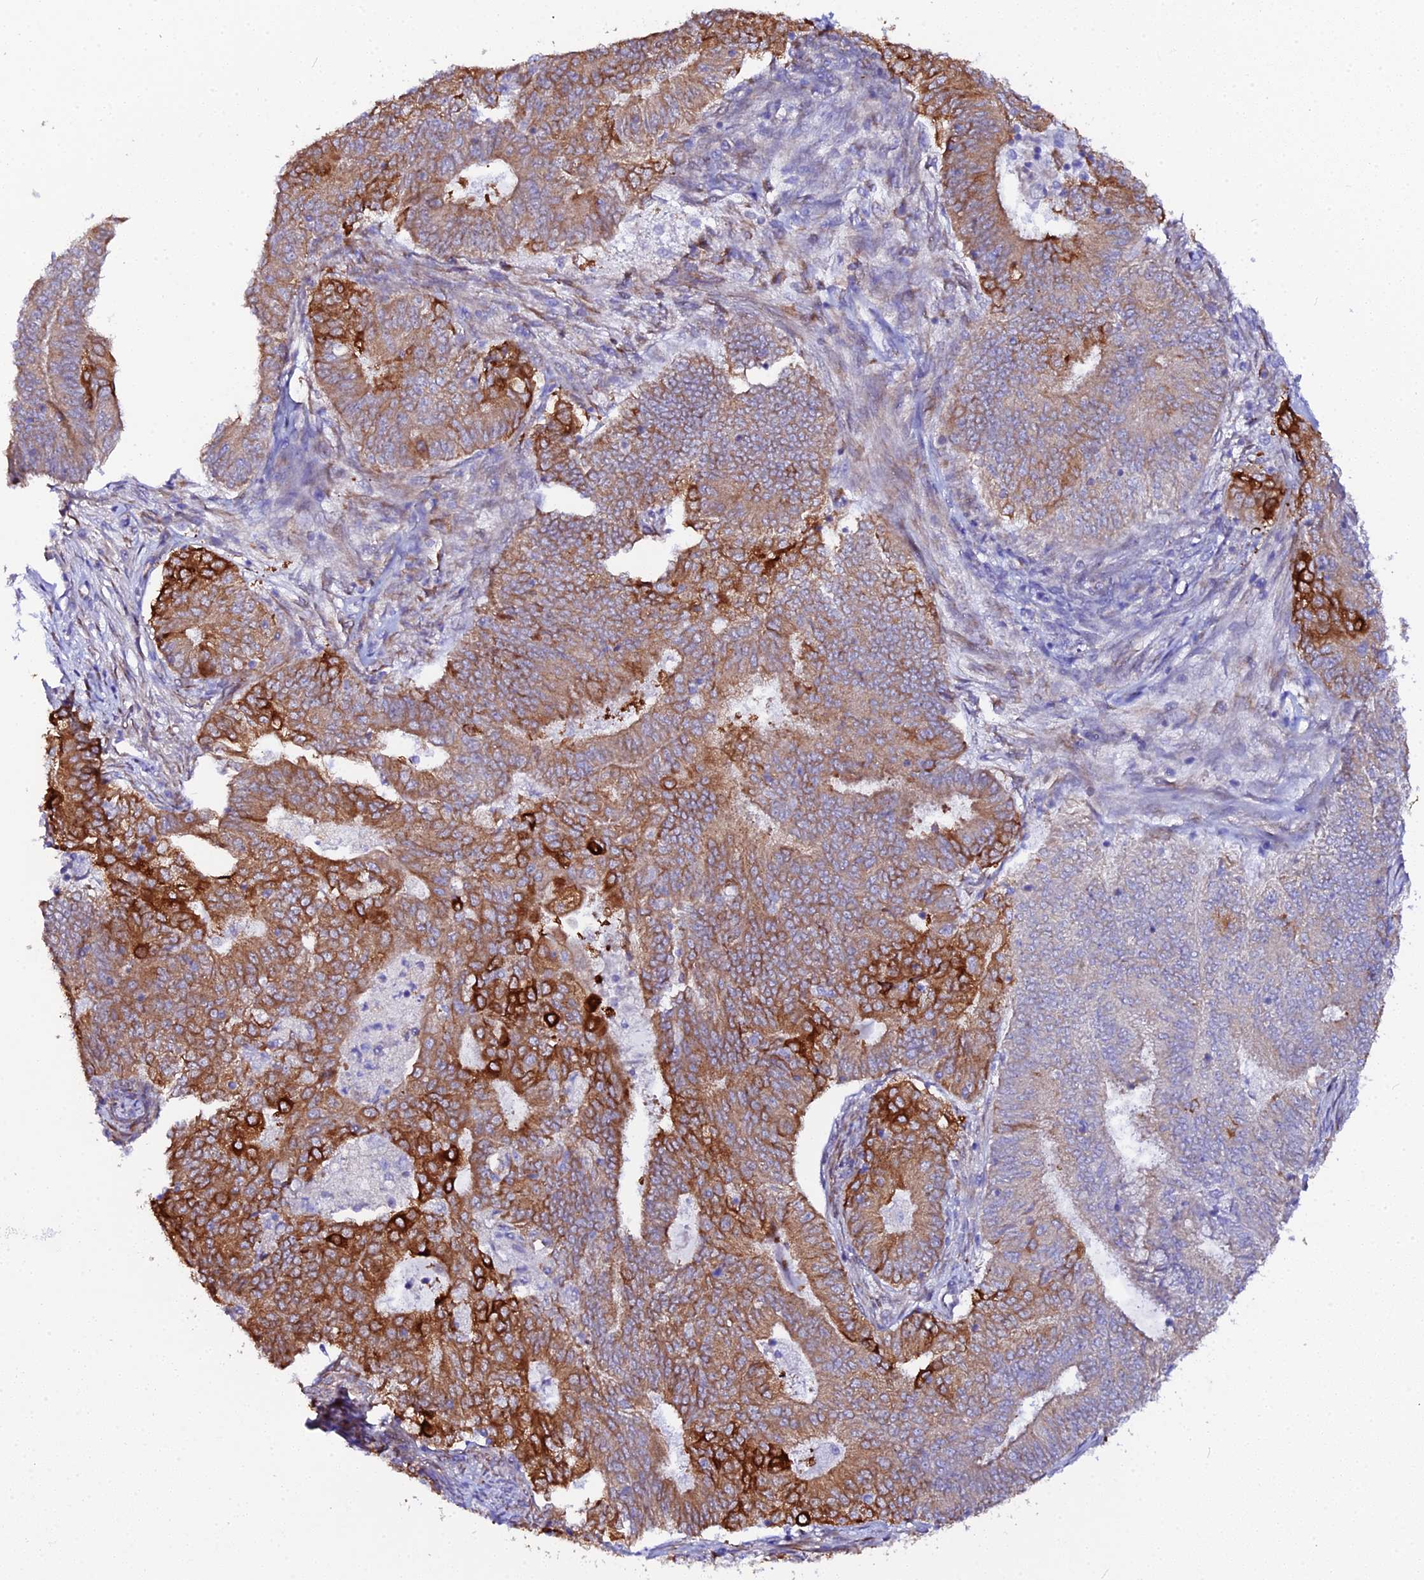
{"staining": {"intensity": "strong", "quantity": "25%-75%", "location": "cytoplasmic/membranous"}, "tissue": "endometrial cancer", "cell_type": "Tumor cells", "image_type": "cancer", "snomed": [{"axis": "morphology", "description": "Adenocarcinoma, NOS"}, {"axis": "topography", "description": "Endometrium"}], "caption": "Protein staining of endometrial cancer (adenocarcinoma) tissue exhibits strong cytoplasmic/membranous expression in about 25%-75% of tumor cells. Using DAB (brown) and hematoxylin (blue) stains, captured at high magnification using brightfield microscopy.", "gene": "CFAP45", "patient": {"sex": "female", "age": 62}}